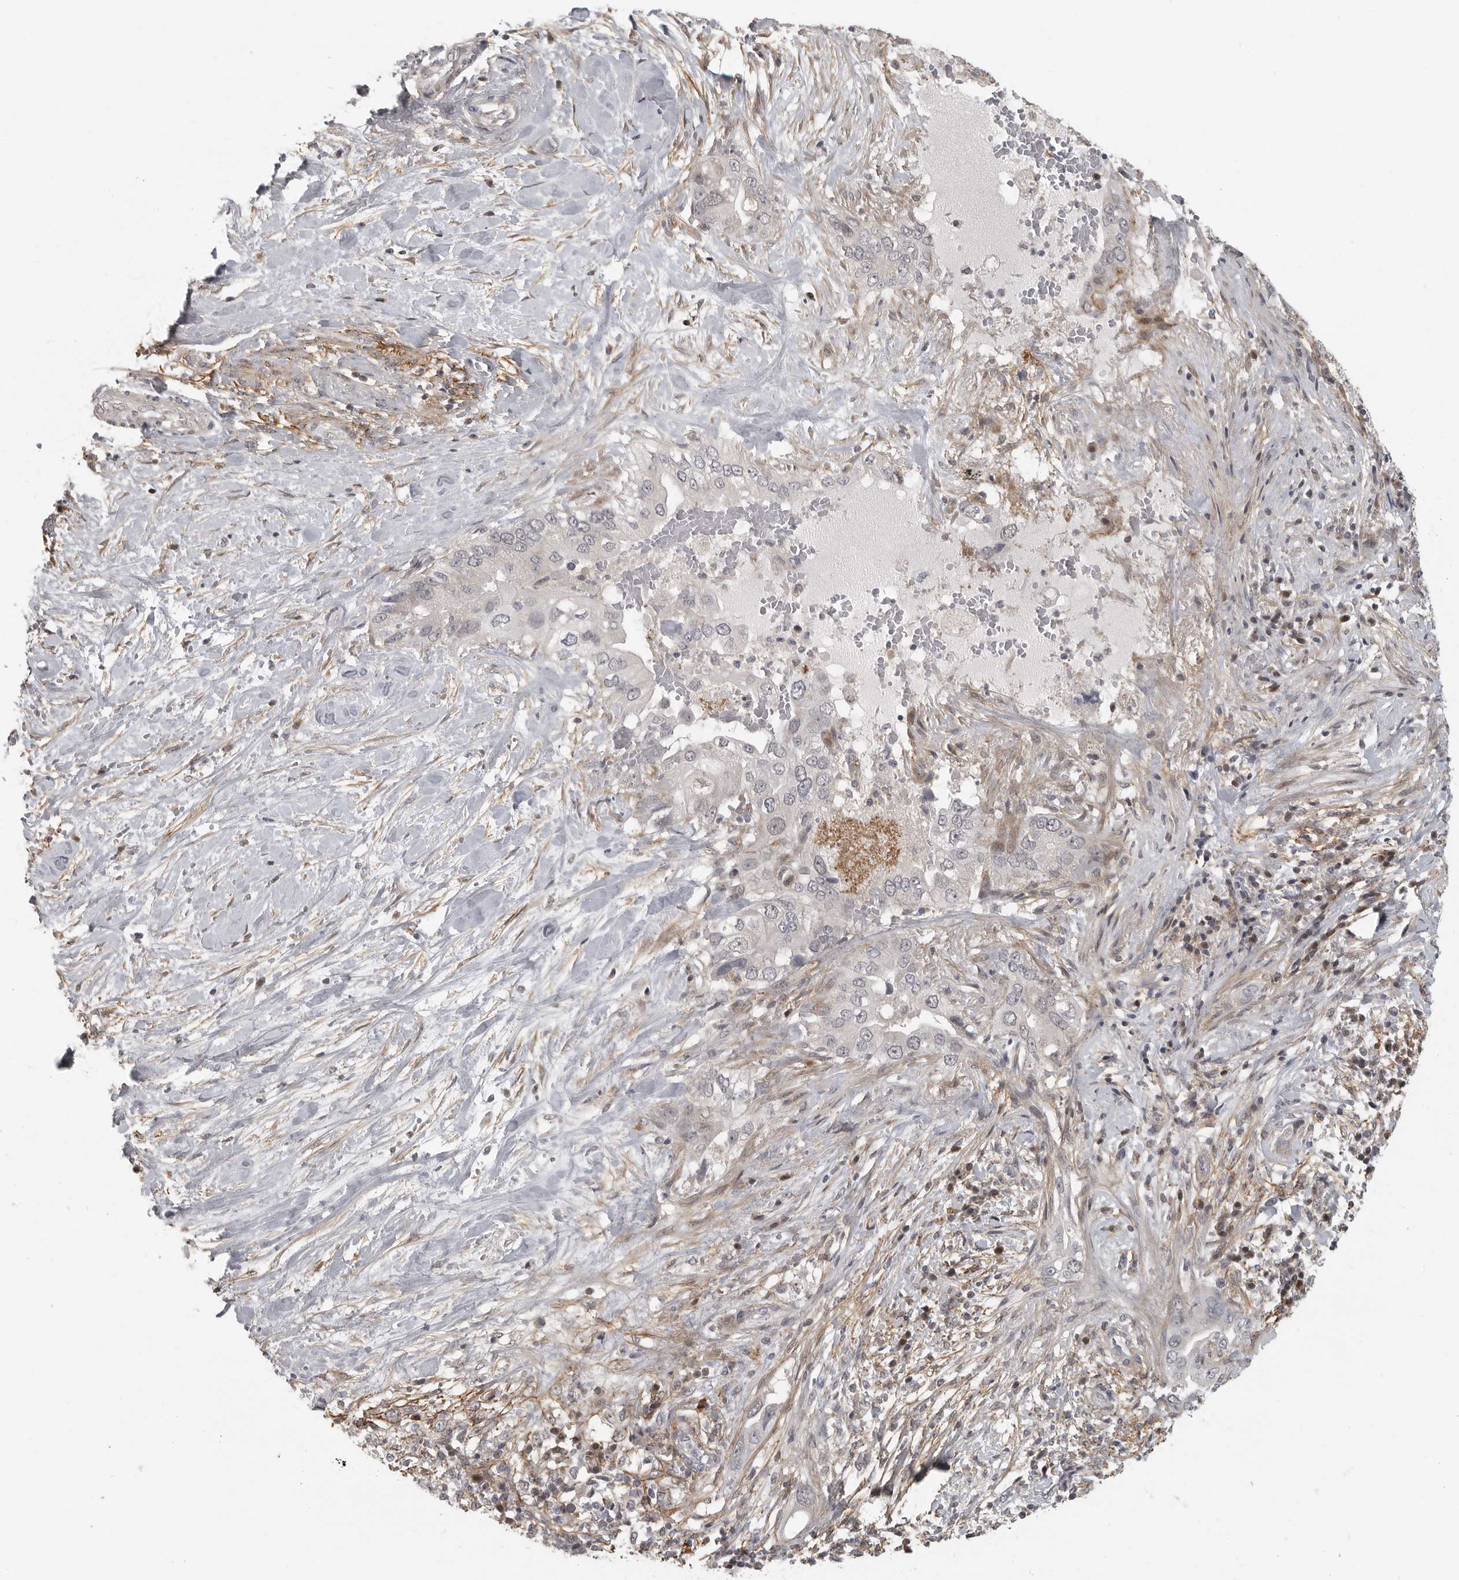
{"staining": {"intensity": "negative", "quantity": "none", "location": "none"}, "tissue": "pancreatic cancer", "cell_type": "Tumor cells", "image_type": "cancer", "snomed": [{"axis": "morphology", "description": "Inflammation, NOS"}, {"axis": "morphology", "description": "Adenocarcinoma, NOS"}, {"axis": "topography", "description": "Pancreas"}], "caption": "Pancreatic cancer (adenocarcinoma) was stained to show a protein in brown. There is no significant expression in tumor cells. (Immunohistochemistry (ihc), brightfield microscopy, high magnification).", "gene": "UROD", "patient": {"sex": "female", "age": 56}}